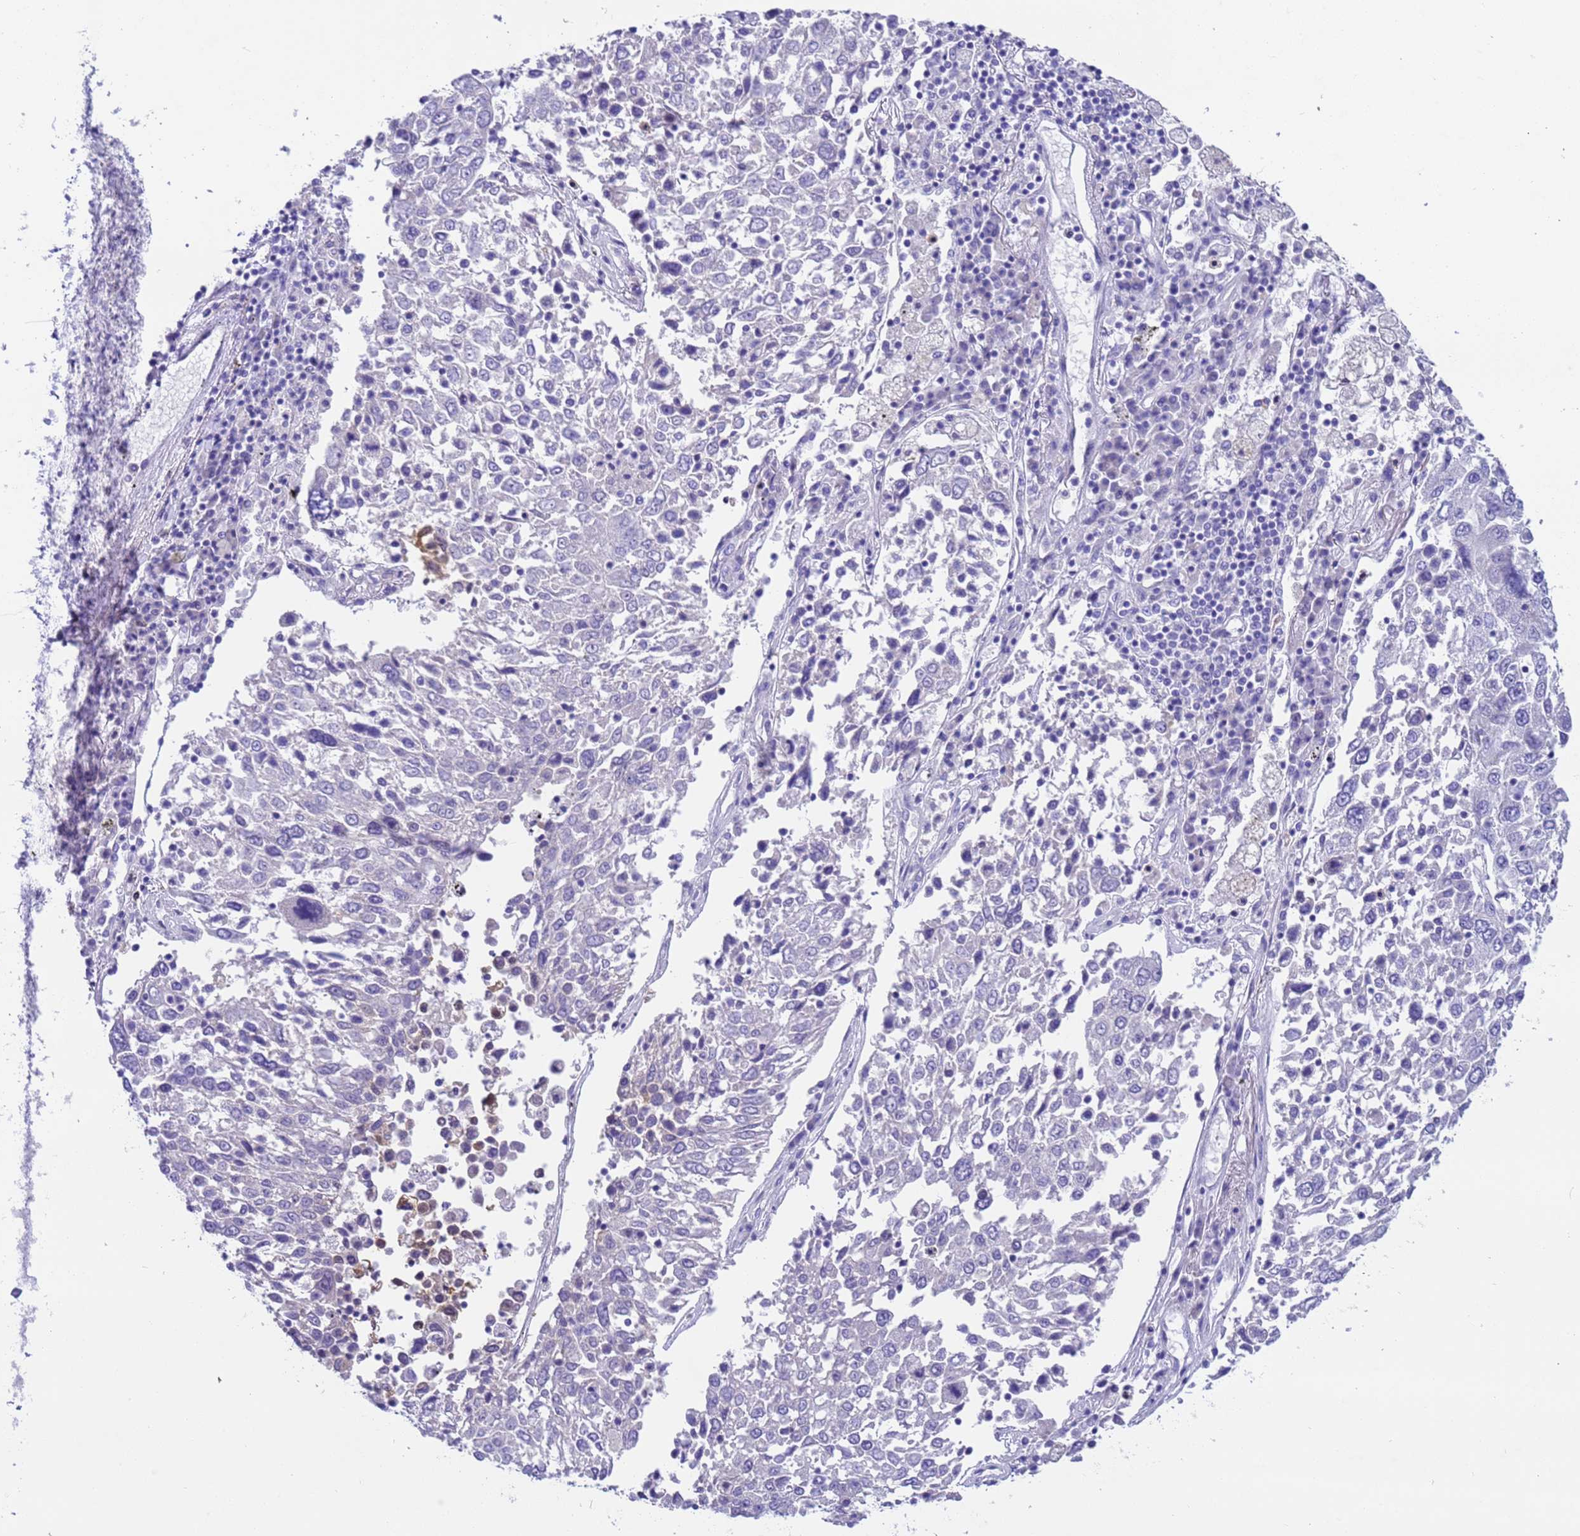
{"staining": {"intensity": "negative", "quantity": "none", "location": "none"}, "tissue": "lung cancer", "cell_type": "Tumor cells", "image_type": "cancer", "snomed": [{"axis": "morphology", "description": "Squamous cell carcinoma, NOS"}, {"axis": "topography", "description": "Lung"}], "caption": "Tumor cells show no significant expression in lung squamous cell carcinoma.", "gene": "USP38", "patient": {"sex": "male", "age": 65}}